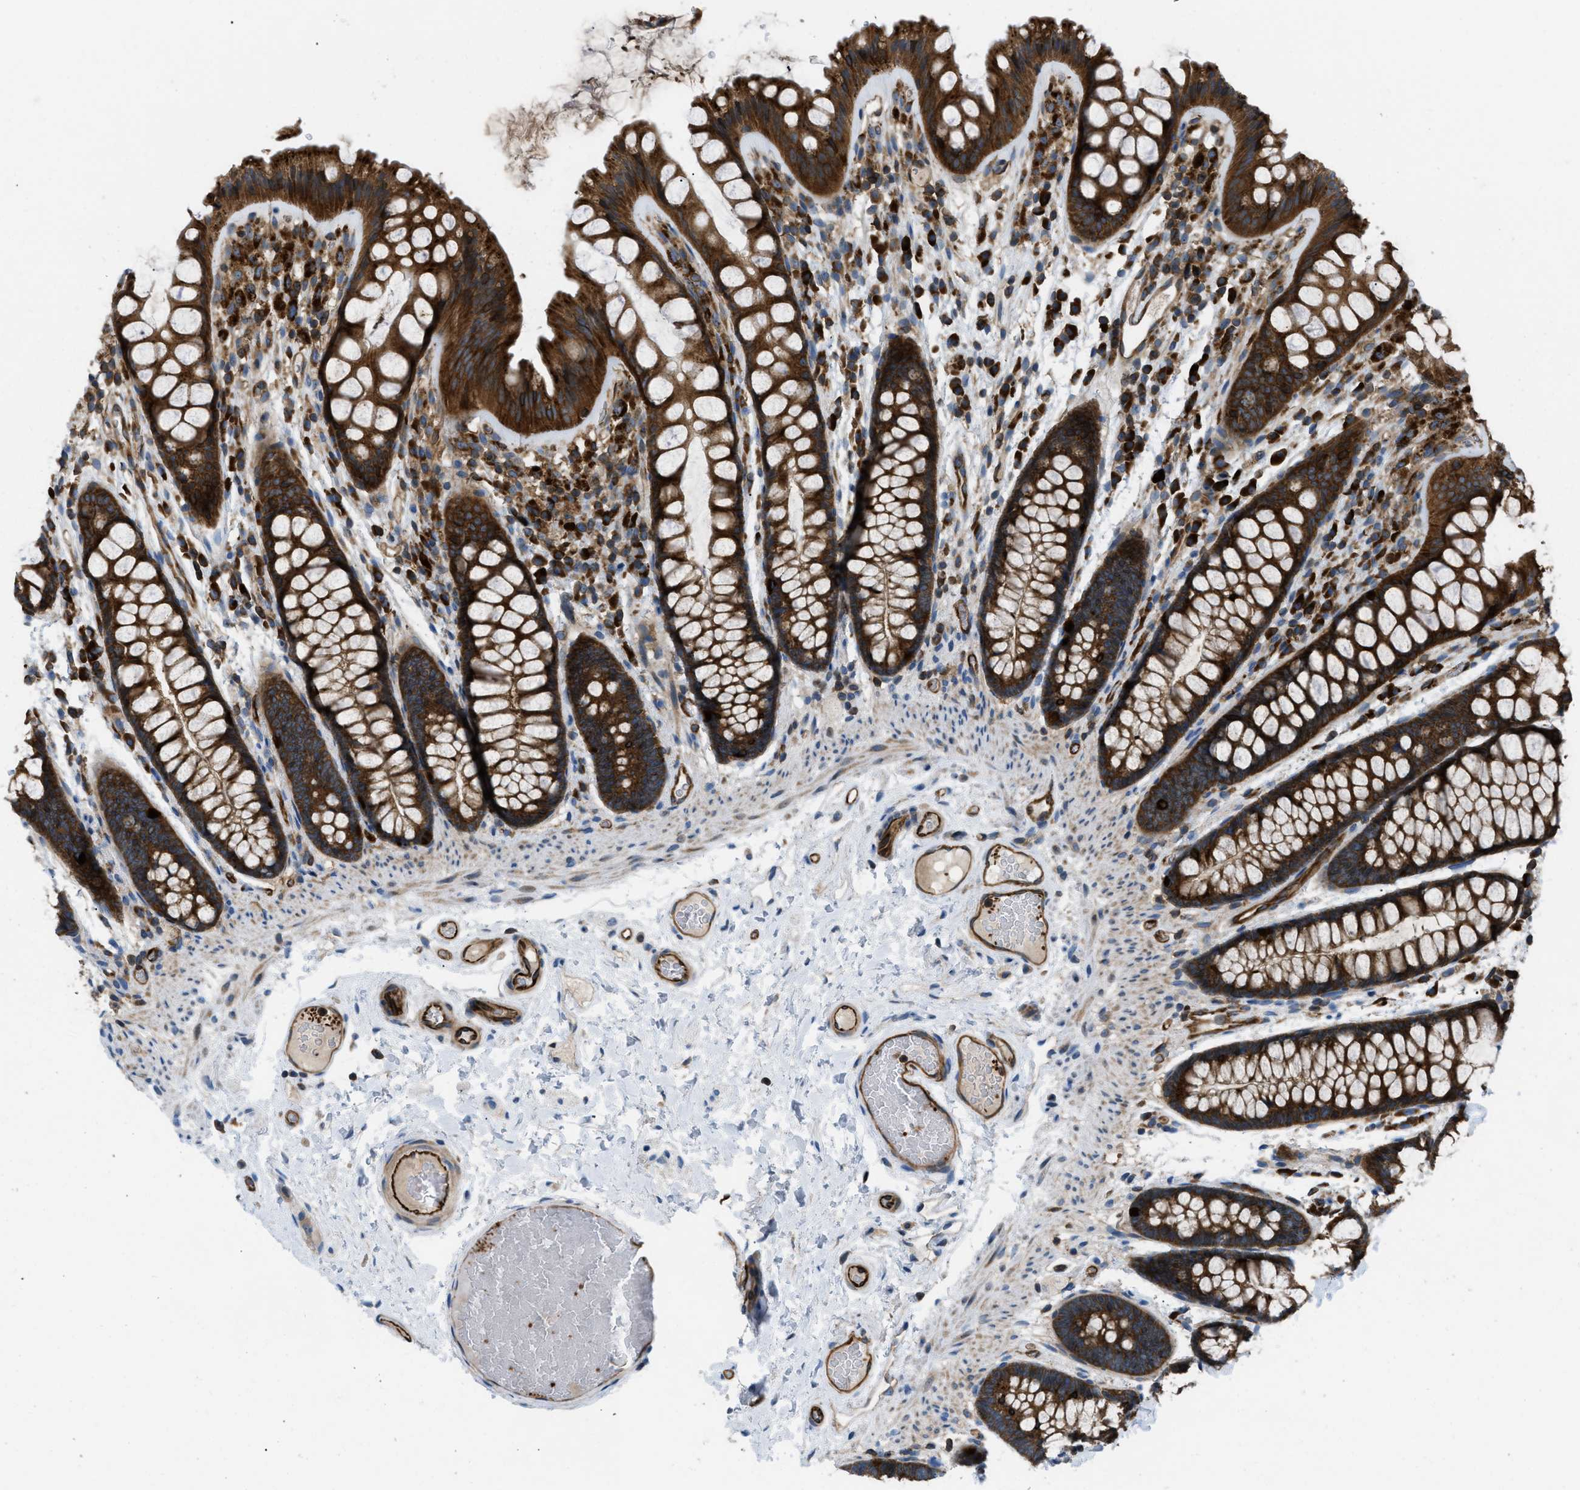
{"staining": {"intensity": "strong", "quantity": ">75%", "location": "cytoplasmic/membranous"}, "tissue": "colon", "cell_type": "Endothelial cells", "image_type": "normal", "snomed": [{"axis": "morphology", "description": "Normal tissue, NOS"}, {"axis": "topography", "description": "Colon"}], "caption": "IHC staining of benign colon, which exhibits high levels of strong cytoplasmic/membranous staining in approximately >75% of endothelial cells indicating strong cytoplasmic/membranous protein positivity. The staining was performed using DAB (brown) for protein detection and nuclei were counterstained in hematoxylin (blue).", "gene": "ATP2A3", "patient": {"sex": "female", "age": 56}}